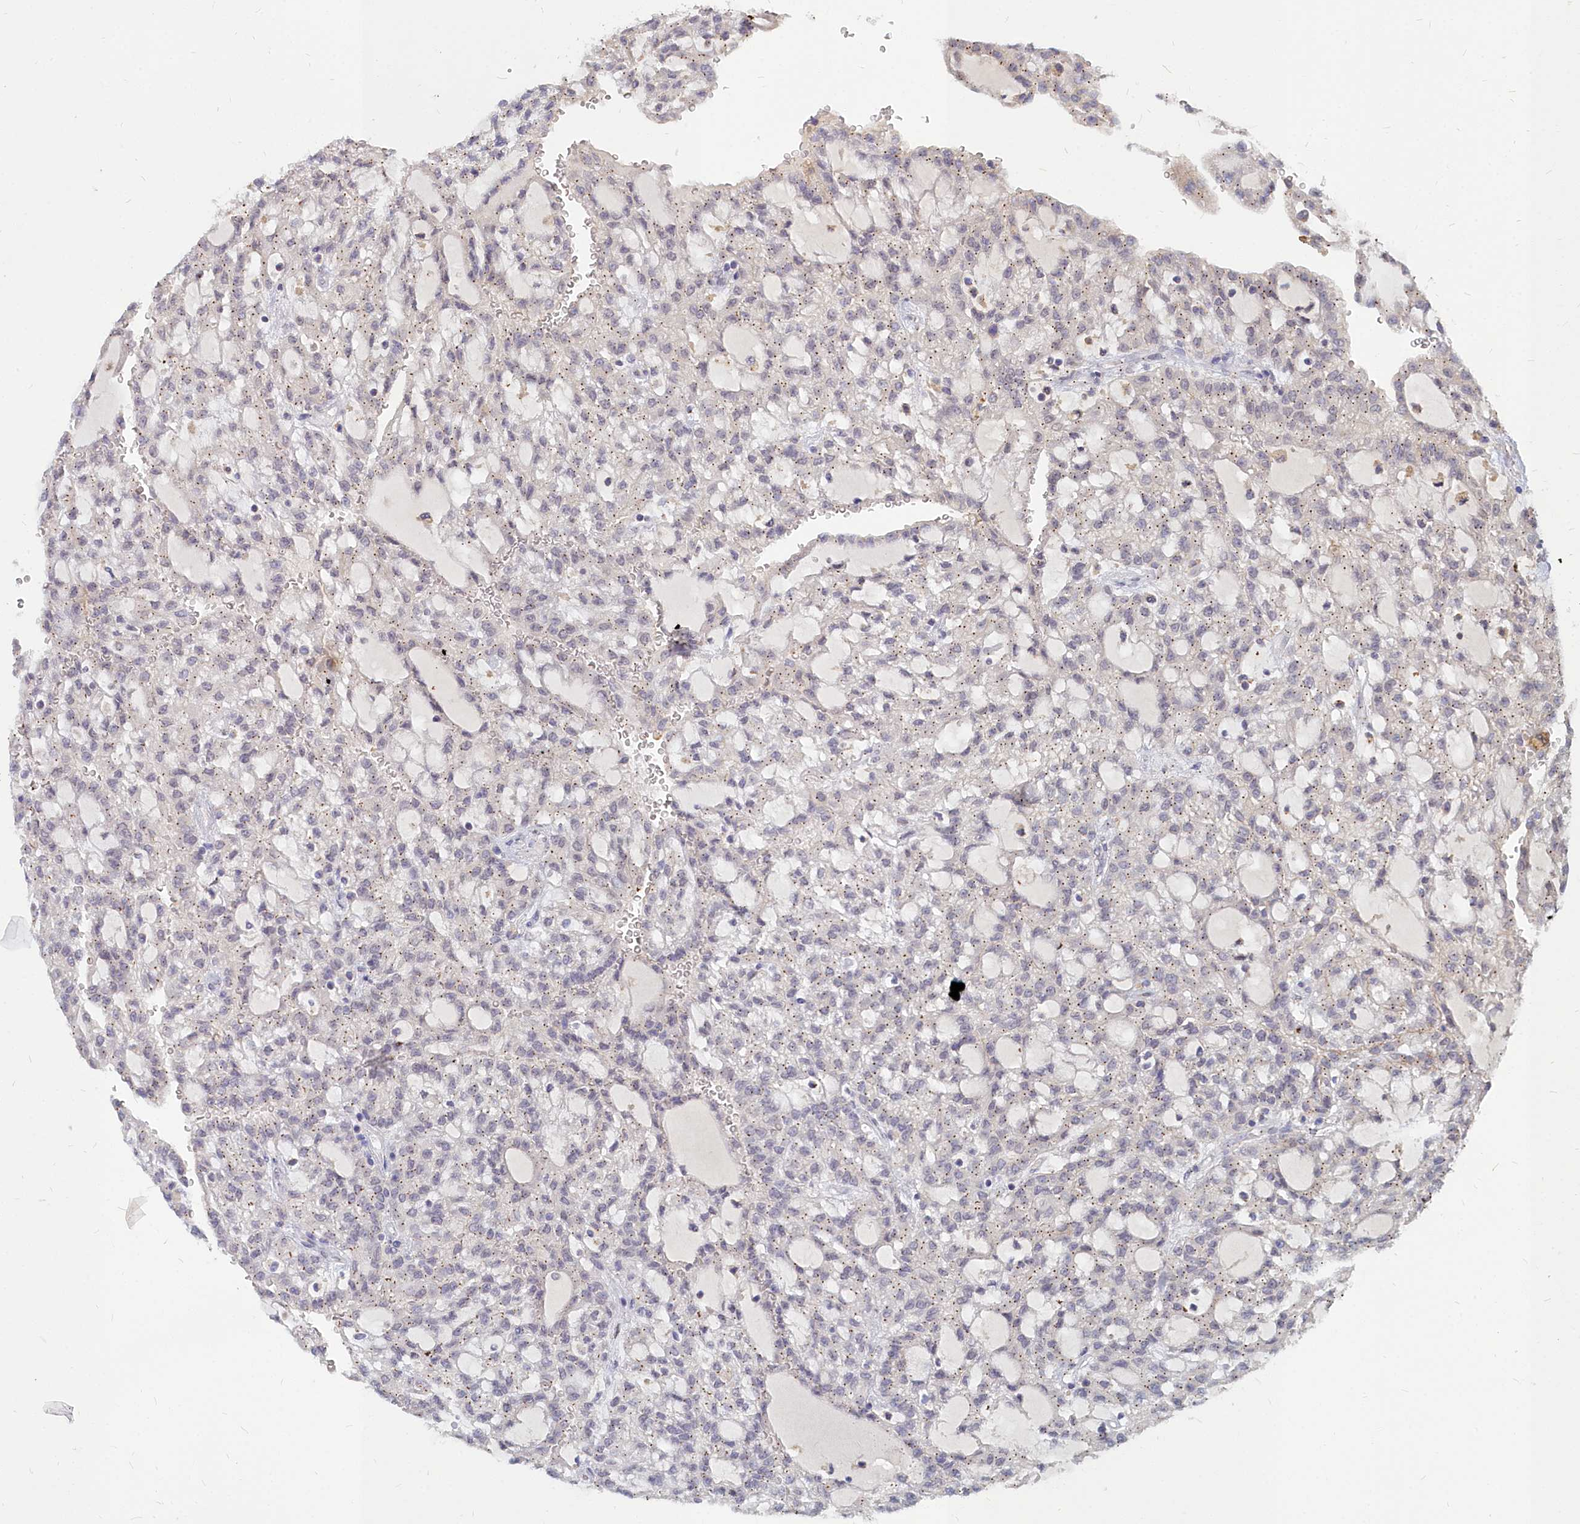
{"staining": {"intensity": "weak", "quantity": "25%-75%", "location": "cytoplasmic/membranous"}, "tissue": "renal cancer", "cell_type": "Tumor cells", "image_type": "cancer", "snomed": [{"axis": "morphology", "description": "Adenocarcinoma, NOS"}, {"axis": "topography", "description": "Kidney"}], "caption": "Protein staining by immunohistochemistry displays weak cytoplasmic/membranous expression in approximately 25%-75% of tumor cells in adenocarcinoma (renal).", "gene": "NOXA1", "patient": {"sex": "male", "age": 63}}